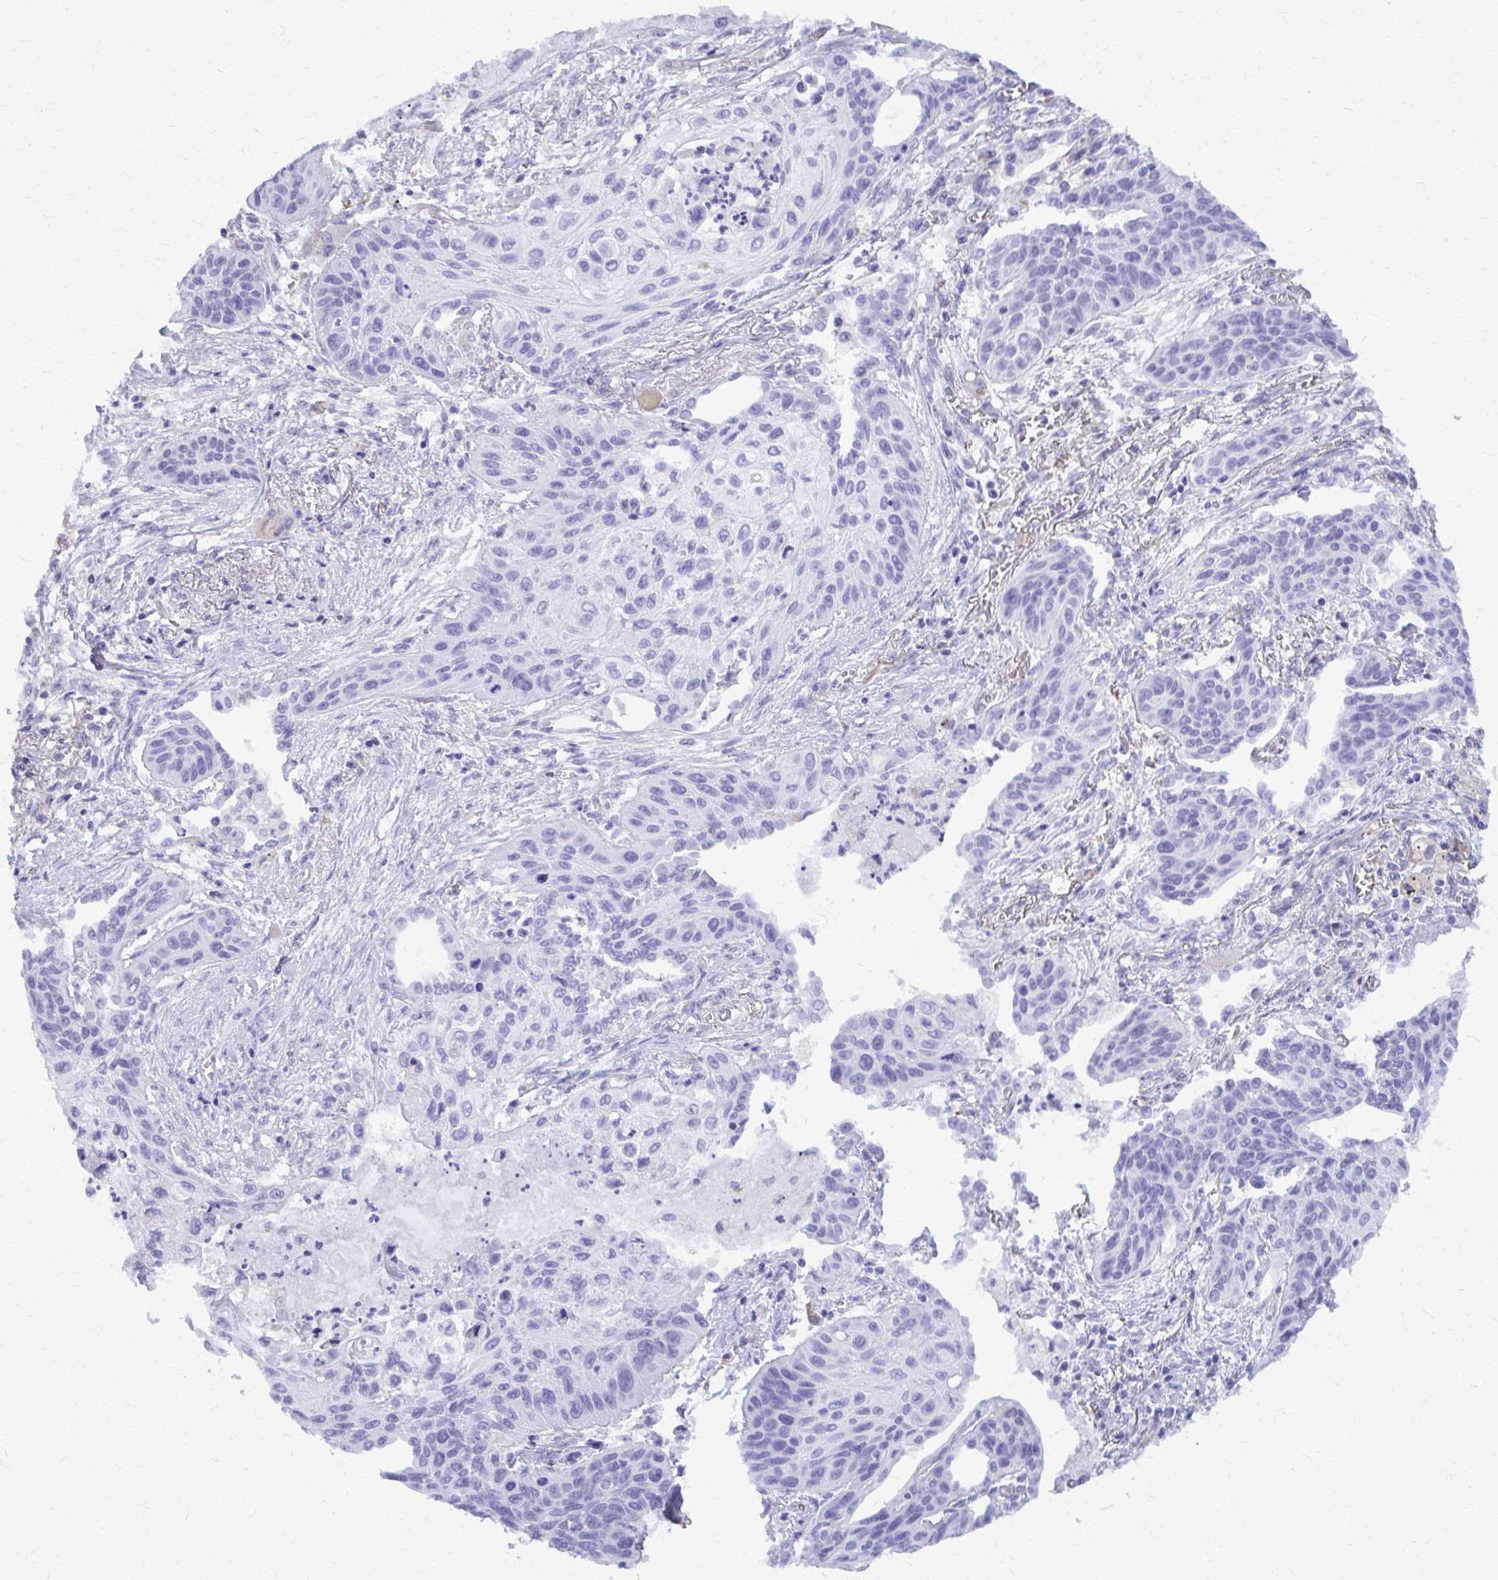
{"staining": {"intensity": "negative", "quantity": "none", "location": "none"}, "tissue": "lung cancer", "cell_type": "Tumor cells", "image_type": "cancer", "snomed": [{"axis": "morphology", "description": "Squamous cell carcinoma, NOS"}, {"axis": "topography", "description": "Lung"}], "caption": "DAB (3,3'-diaminobenzidine) immunohistochemical staining of lung cancer exhibits no significant staining in tumor cells. (Stains: DAB (3,3'-diaminobenzidine) IHC with hematoxylin counter stain, Microscopy: brightfield microscopy at high magnification).", "gene": "GFAP", "patient": {"sex": "male", "age": 71}}